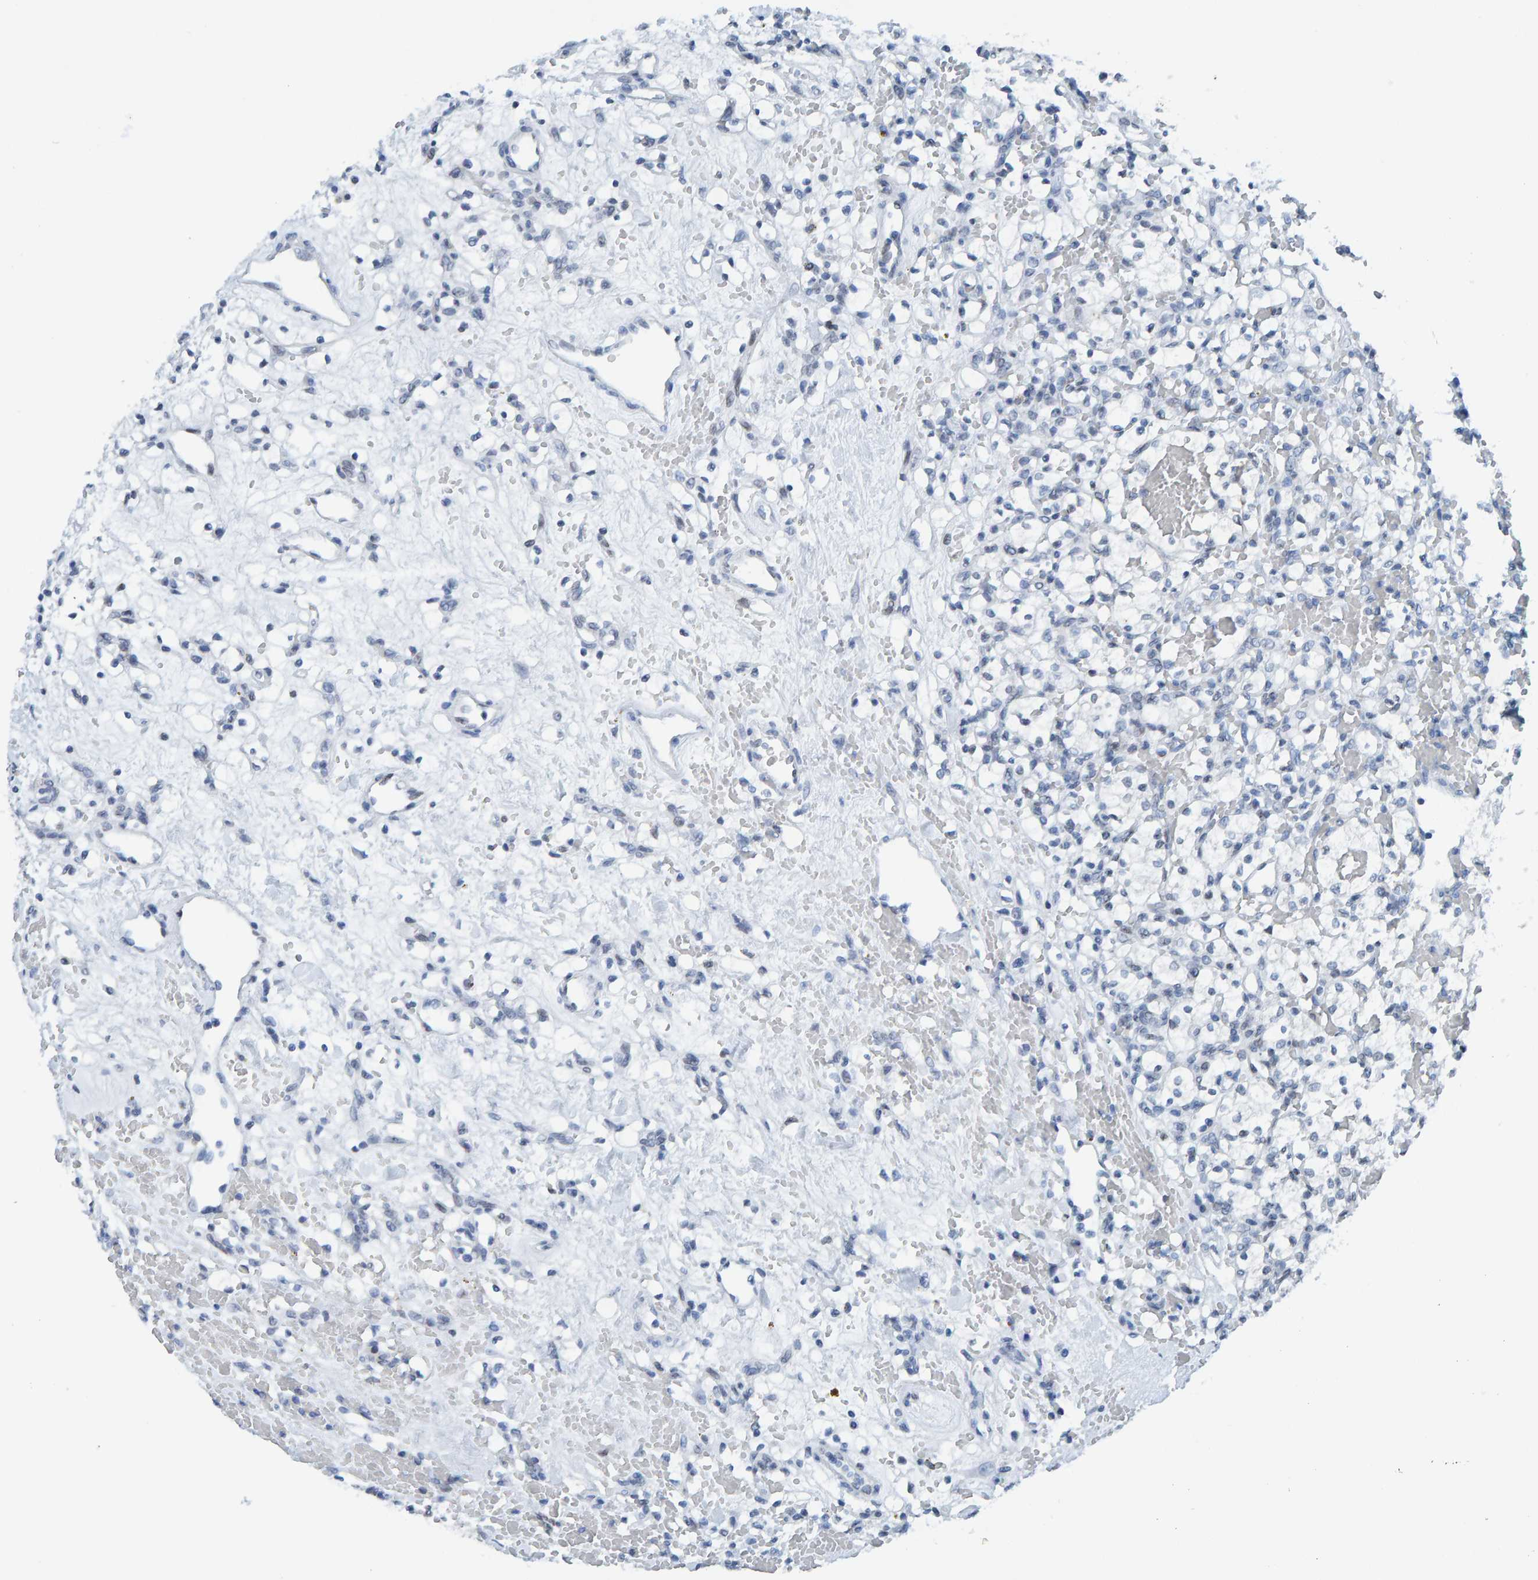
{"staining": {"intensity": "negative", "quantity": "none", "location": "none"}, "tissue": "renal cancer", "cell_type": "Tumor cells", "image_type": "cancer", "snomed": [{"axis": "morphology", "description": "Adenocarcinoma, NOS"}, {"axis": "topography", "description": "Kidney"}], "caption": "Human renal cancer stained for a protein using immunohistochemistry (IHC) shows no expression in tumor cells.", "gene": "LMNB2", "patient": {"sex": "female", "age": 60}}